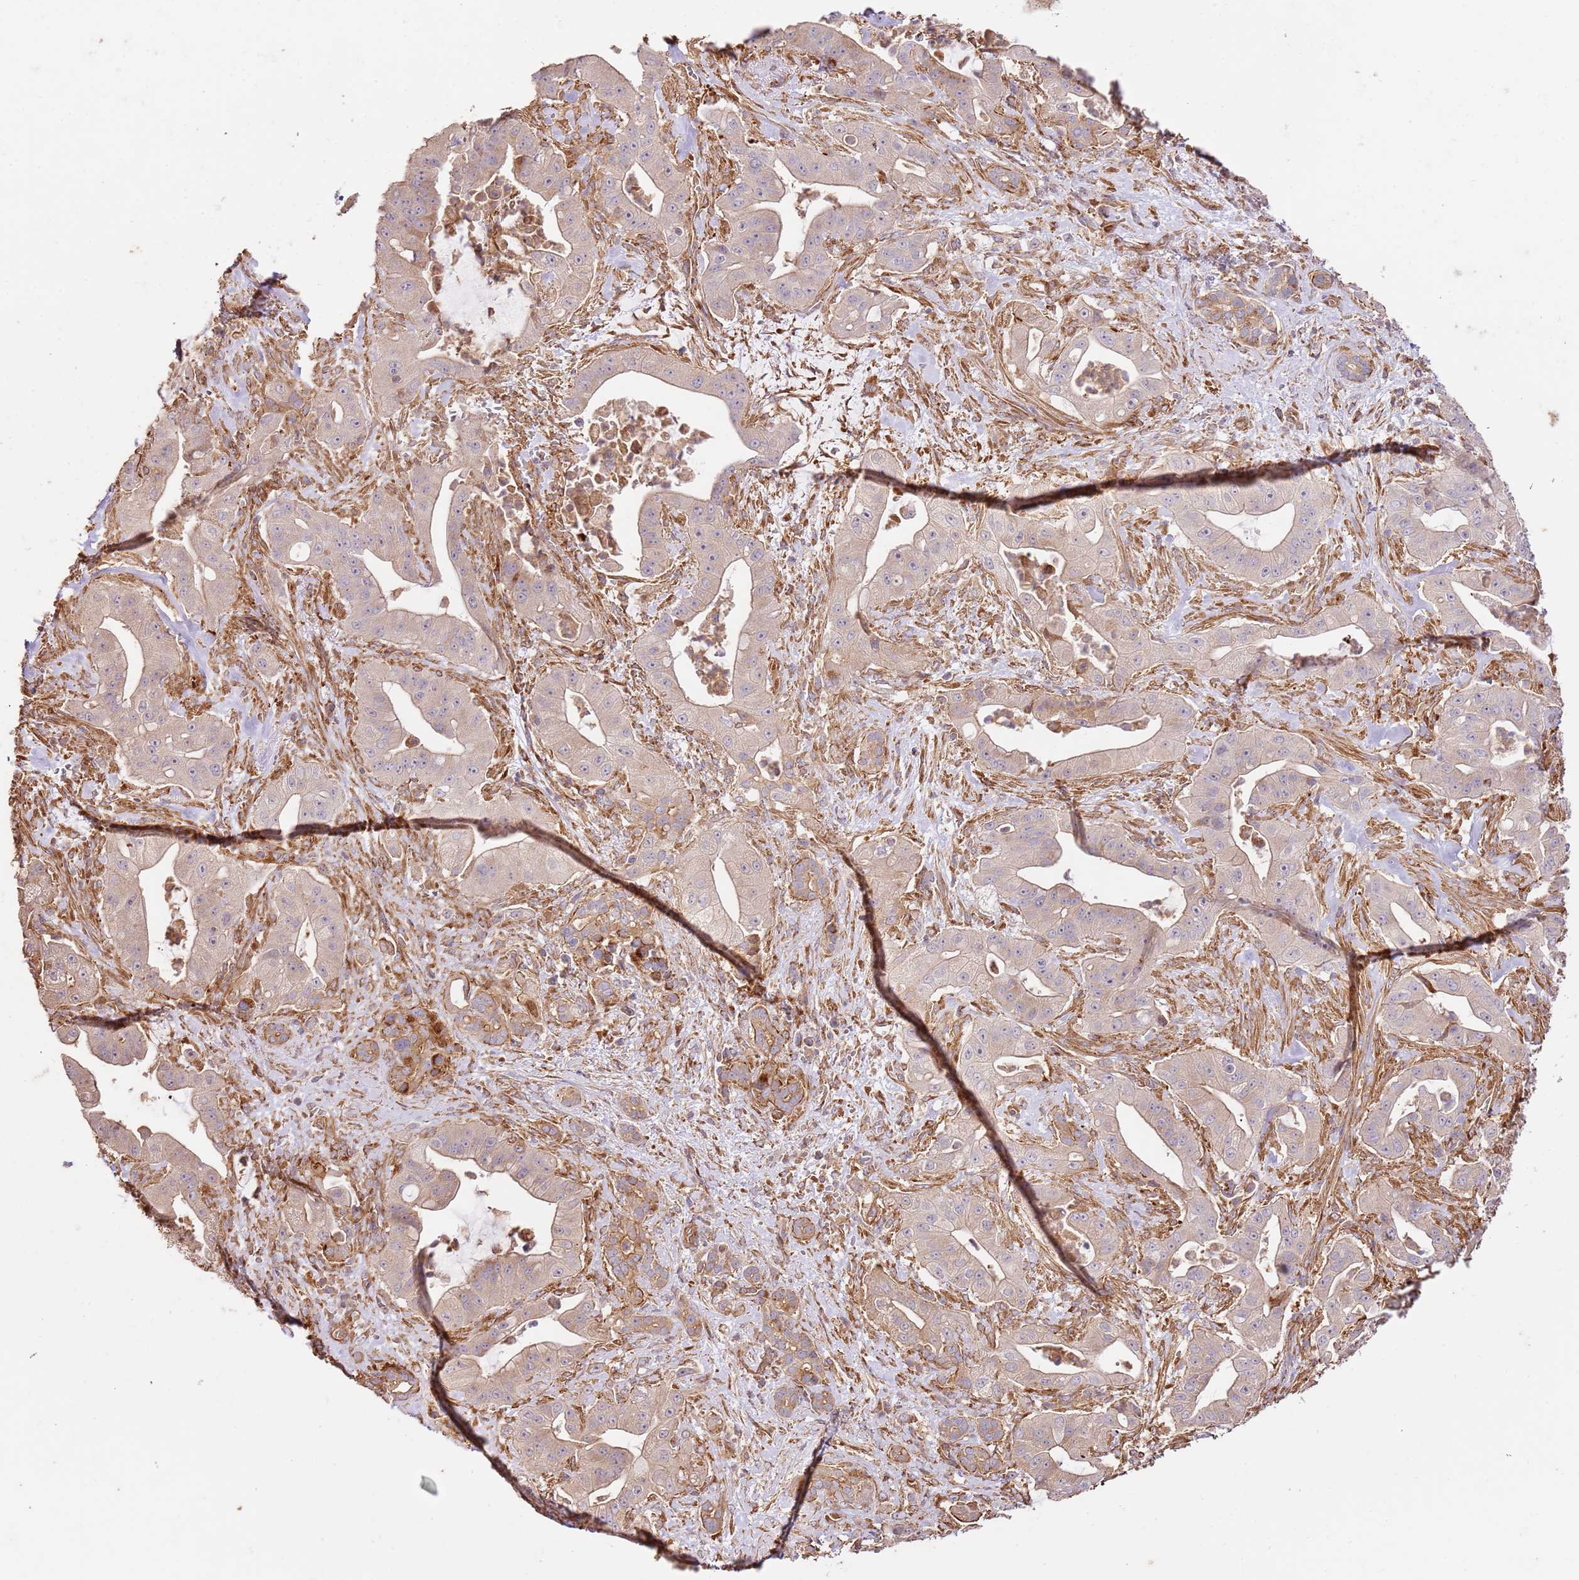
{"staining": {"intensity": "weak", "quantity": ">75%", "location": "cytoplasmic/membranous"}, "tissue": "pancreatic cancer", "cell_type": "Tumor cells", "image_type": "cancer", "snomed": [{"axis": "morphology", "description": "Adenocarcinoma, NOS"}, {"axis": "topography", "description": "Pancreas"}], "caption": "A brown stain labels weak cytoplasmic/membranous expression of a protein in human pancreatic cancer (adenocarcinoma) tumor cells. (DAB (3,3'-diaminobenzidine) IHC with brightfield microscopy, high magnification).", "gene": "ZBTB39", "patient": {"sex": "male", "age": 57}}